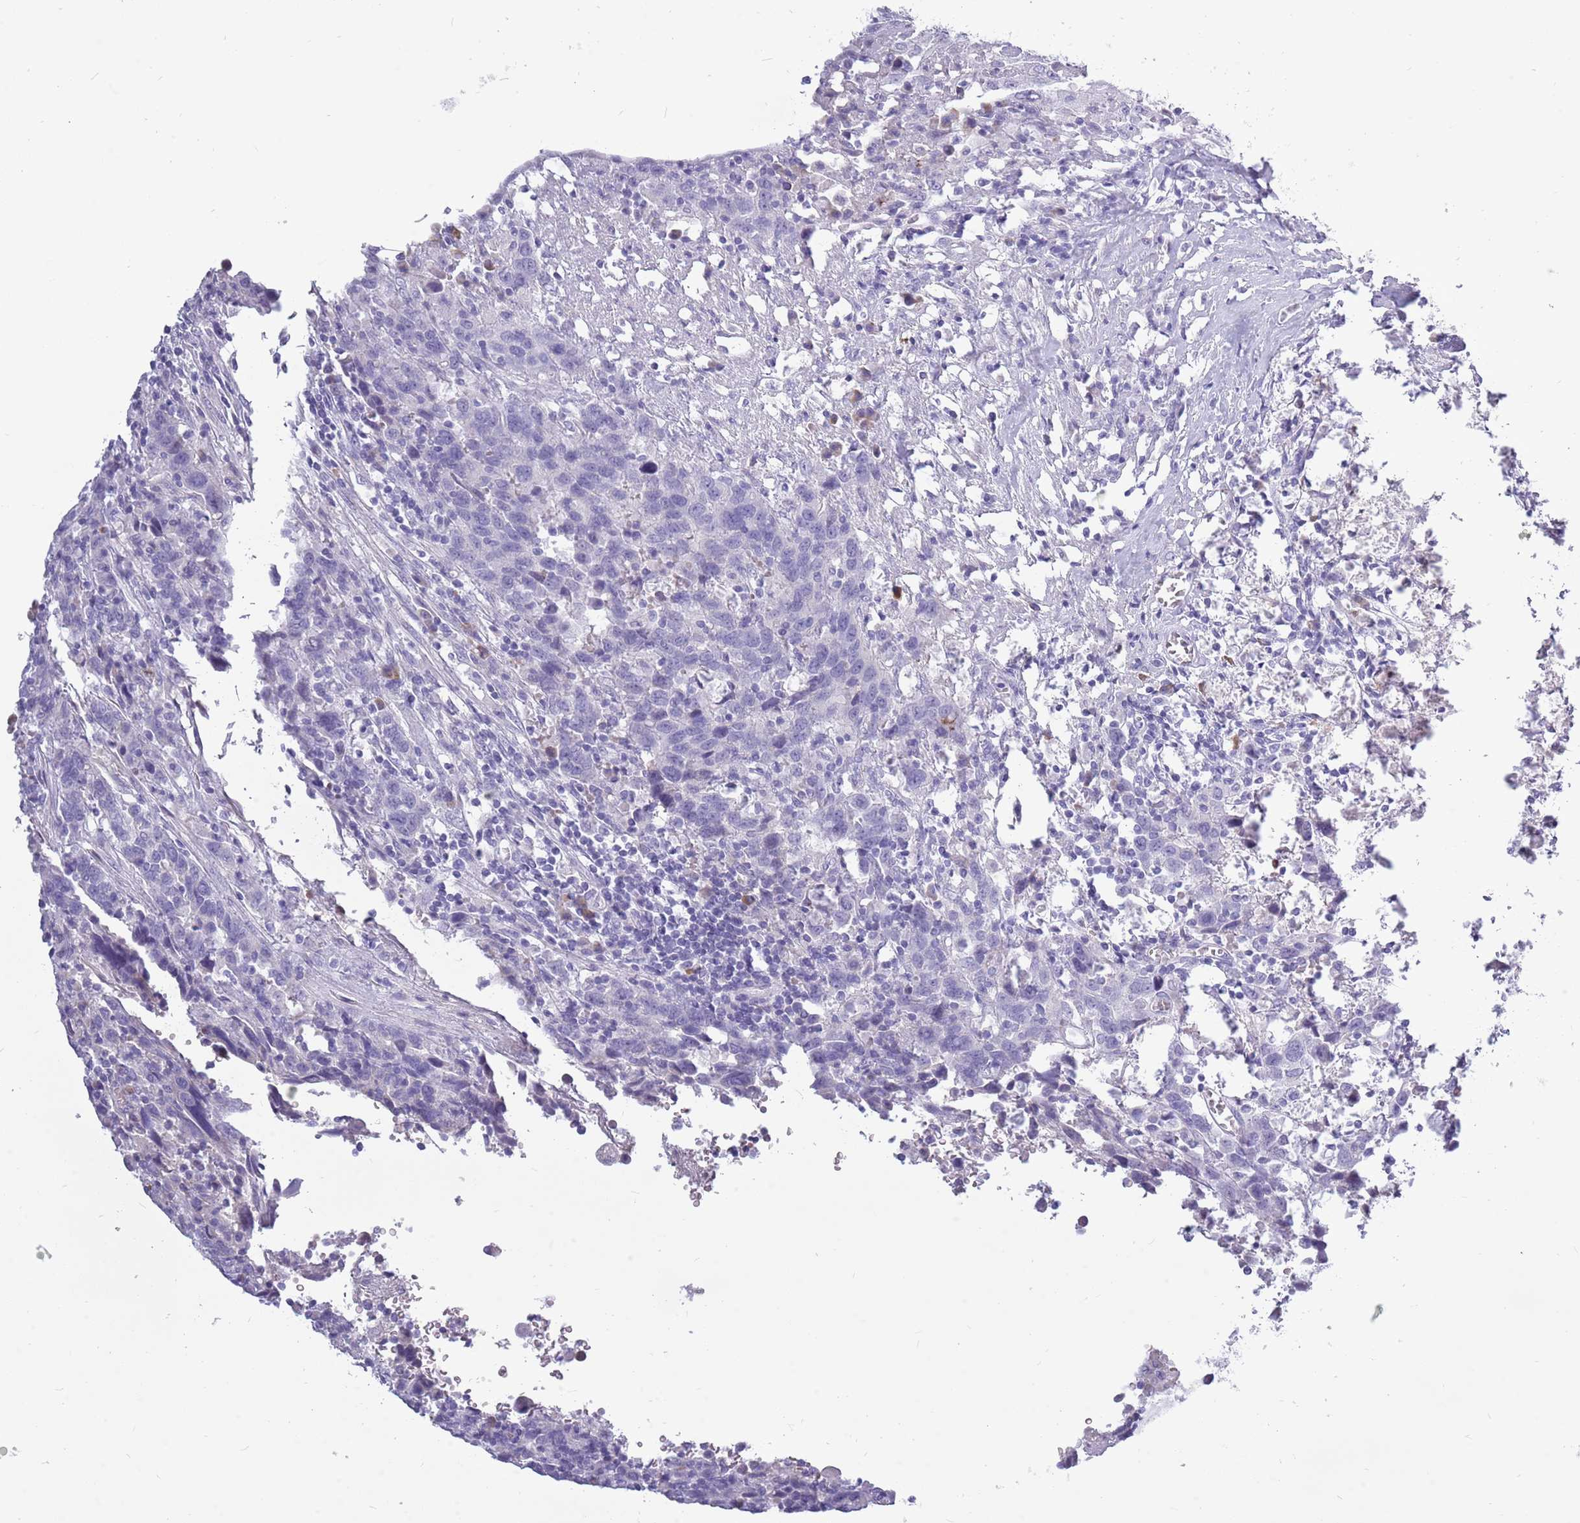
{"staining": {"intensity": "negative", "quantity": "none", "location": "none"}, "tissue": "urothelial cancer", "cell_type": "Tumor cells", "image_type": "cancer", "snomed": [{"axis": "morphology", "description": "Urothelial carcinoma, High grade"}, {"axis": "topography", "description": "Urinary bladder"}], "caption": "Urothelial cancer was stained to show a protein in brown. There is no significant expression in tumor cells.", "gene": "ZNF425", "patient": {"sex": "male", "age": 61}}